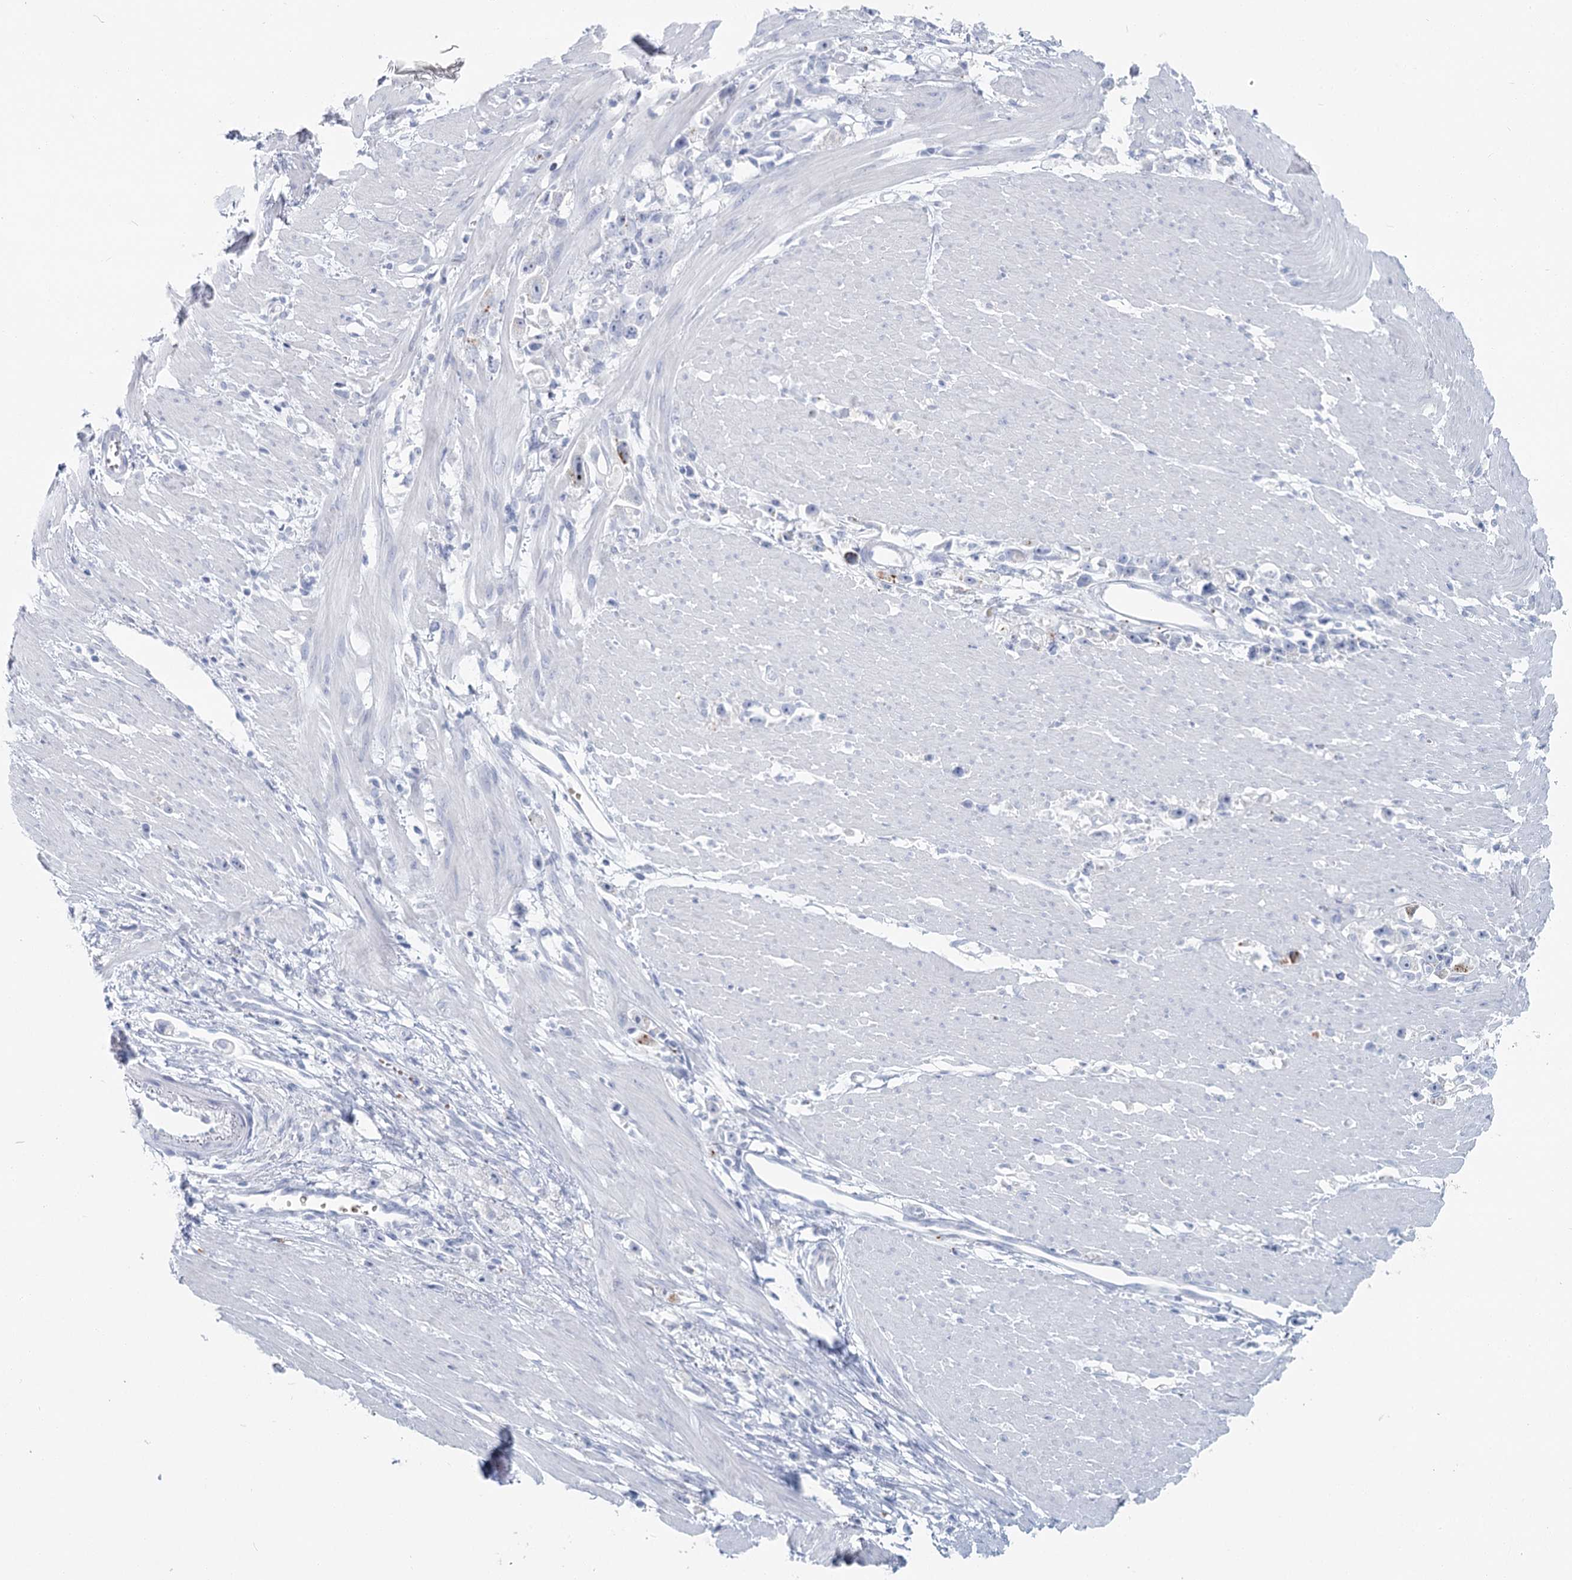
{"staining": {"intensity": "negative", "quantity": "none", "location": "none"}, "tissue": "stomach cancer", "cell_type": "Tumor cells", "image_type": "cancer", "snomed": [{"axis": "morphology", "description": "Adenocarcinoma, NOS"}, {"axis": "topography", "description": "Stomach"}], "caption": "An immunohistochemistry (IHC) histopathology image of stomach cancer is shown. There is no staining in tumor cells of stomach cancer.", "gene": "IFIT5", "patient": {"sex": "female", "age": 59}}